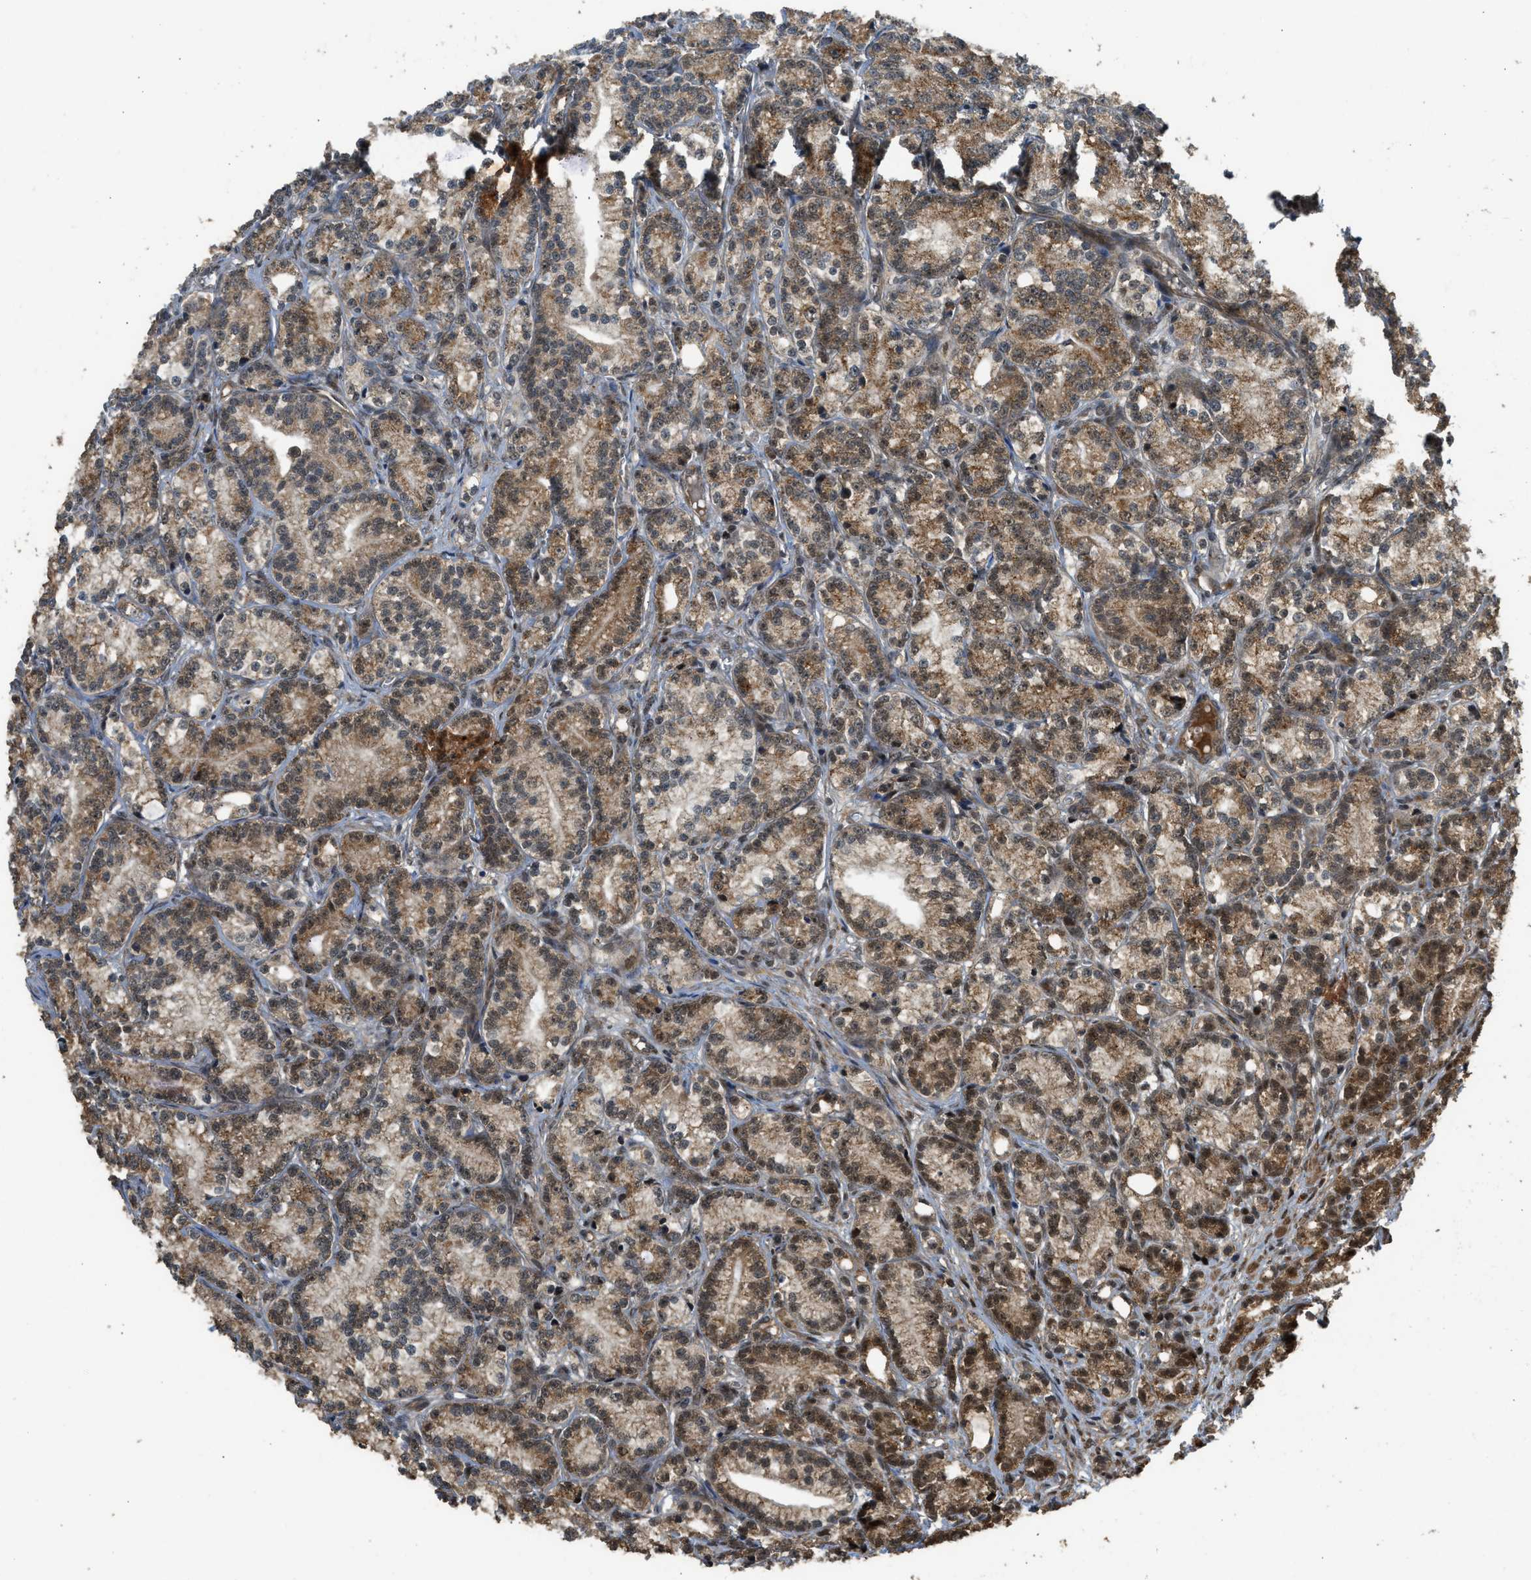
{"staining": {"intensity": "moderate", "quantity": ">75%", "location": "cytoplasmic/membranous"}, "tissue": "prostate cancer", "cell_type": "Tumor cells", "image_type": "cancer", "snomed": [{"axis": "morphology", "description": "Adenocarcinoma, Low grade"}, {"axis": "topography", "description": "Prostate"}], "caption": "The image displays immunohistochemical staining of prostate low-grade adenocarcinoma. There is moderate cytoplasmic/membranous staining is appreciated in approximately >75% of tumor cells.", "gene": "GET1", "patient": {"sex": "male", "age": 89}}